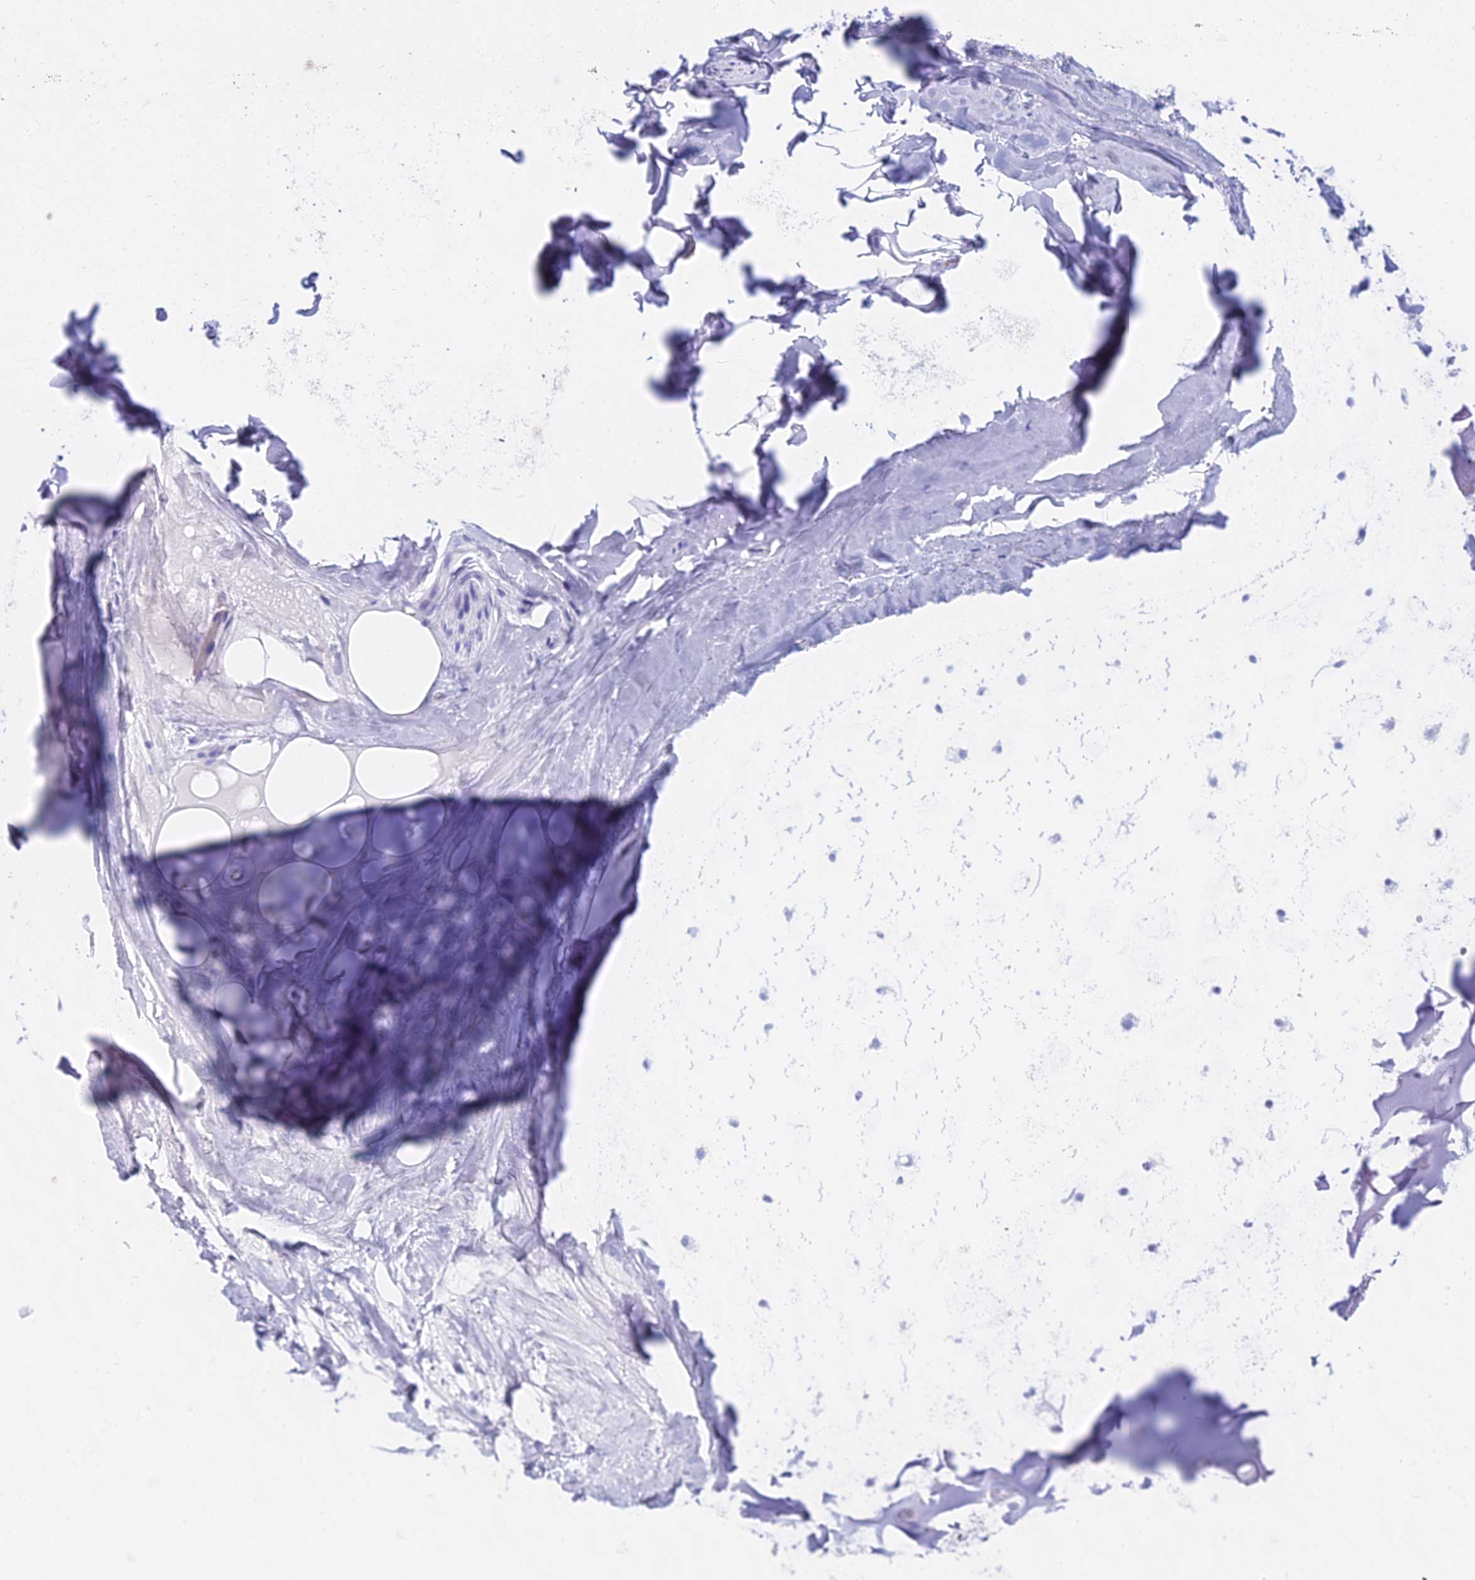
{"staining": {"intensity": "negative", "quantity": "none", "location": "none"}, "tissue": "adipose tissue", "cell_type": "Adipocytes", "image_type": "normal", "snomed": [{"axis": "morphology", "description": "Normal tissue, NOS"}, {"axis": "topography", "description": "Cartilage tissue"}], "caption": "The micrograph shows no staining of adipocytes in benign adipose tissue.", "gene": "CGB1", "patient": {"sex": "male", "age": 66}}